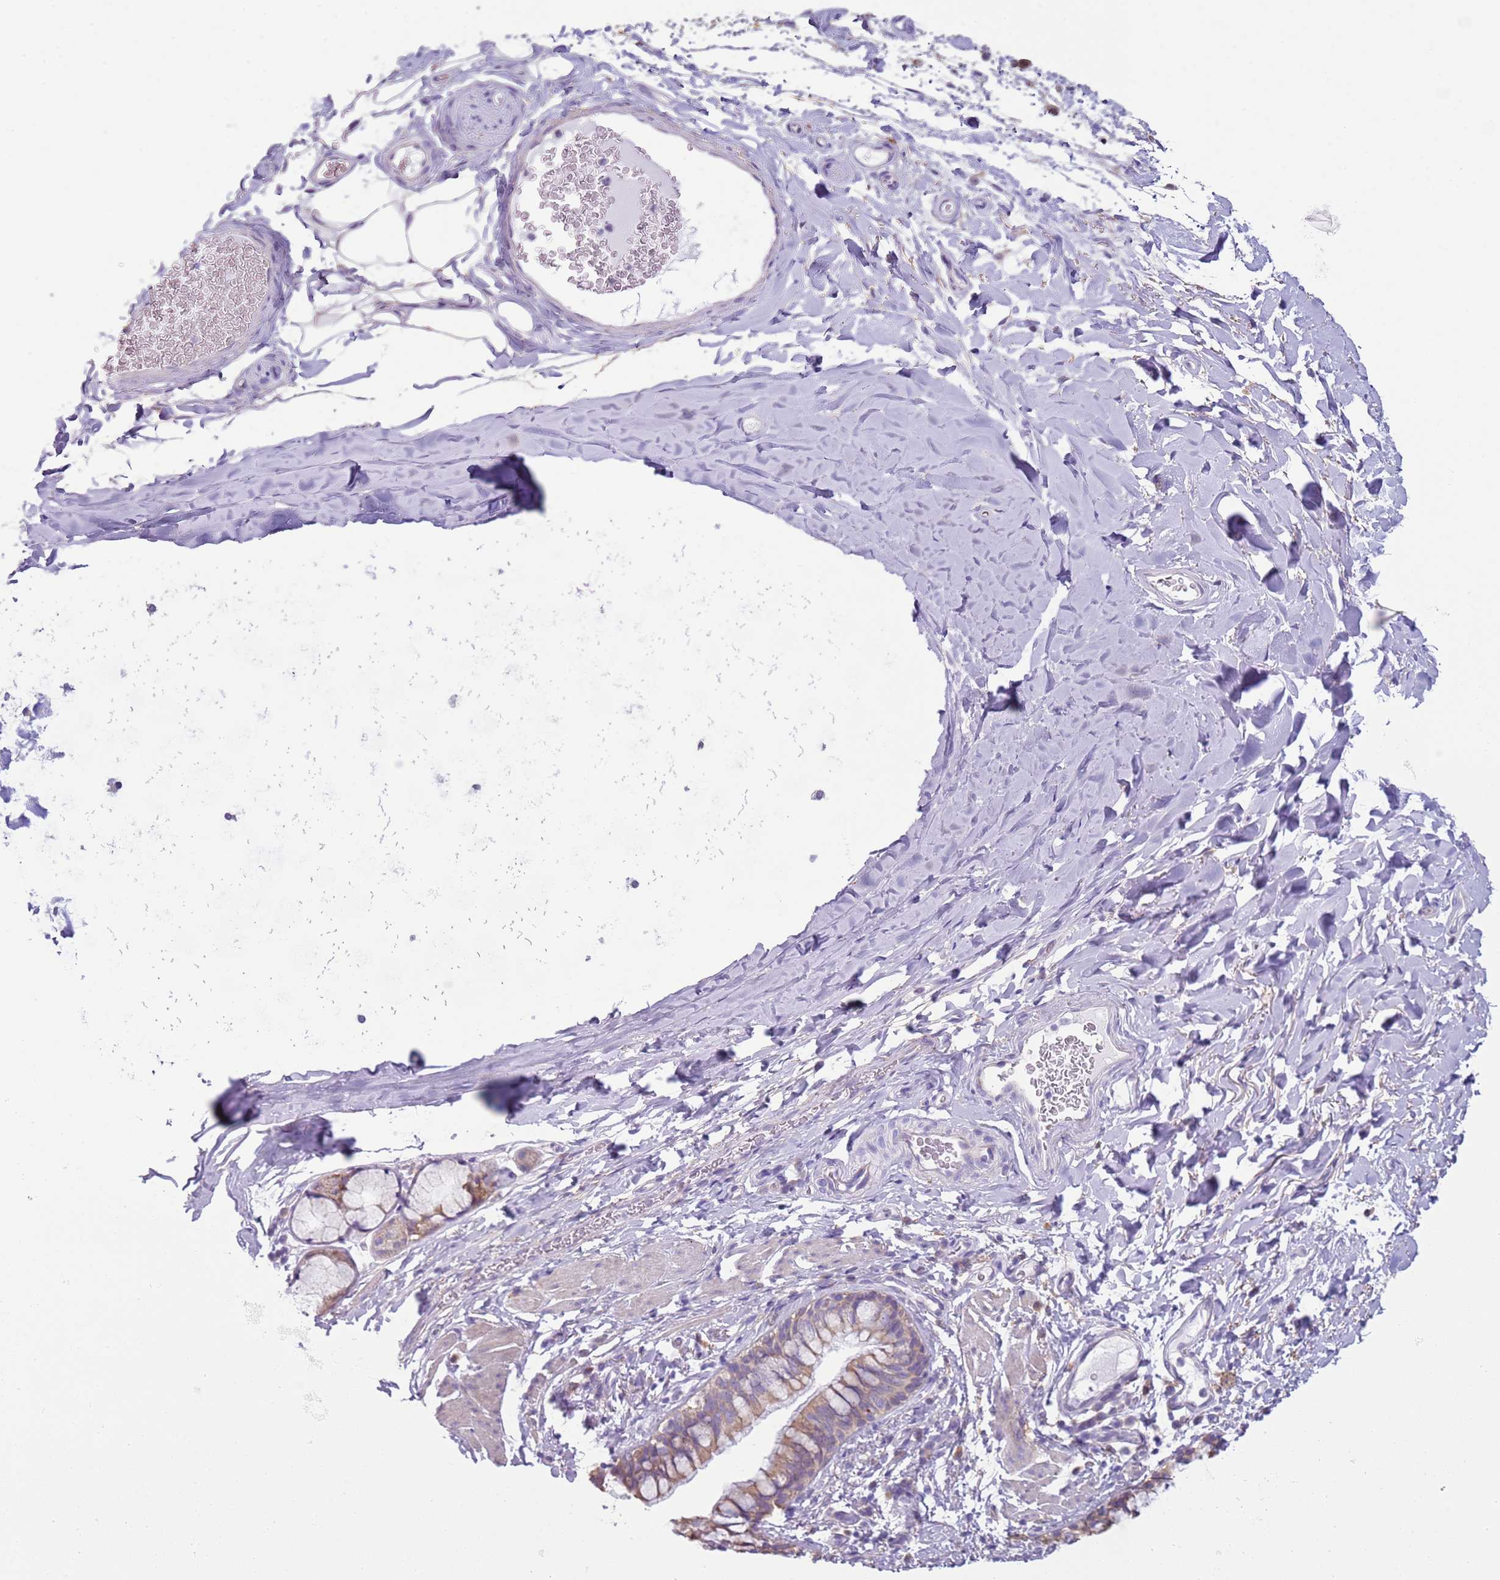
{"staining": {"intensity": "weak", "quantity": ">75%", "location": "cytoplasmic/membranous"}, "tissue": "bronchus", "cell_type": "Respiratory epithelial cells", "image_type": "normal", "snomed": [{"axis": "morphology", "description": "Normal tissue, NOS"}, {"axis": "topography", "description": "Cartilage tissue"}, {"axis": "topography", "description": "Bronchus"}], "caption": "A high-resolution histopathology image shows IHC staining of unremarkable bronchus, which displays weak cytoplasmic/membranous positivity in approximately >75% of respiratory epithelial cells.", "gene": "OAF", "patient": {"sex": "female", "age": 36}}